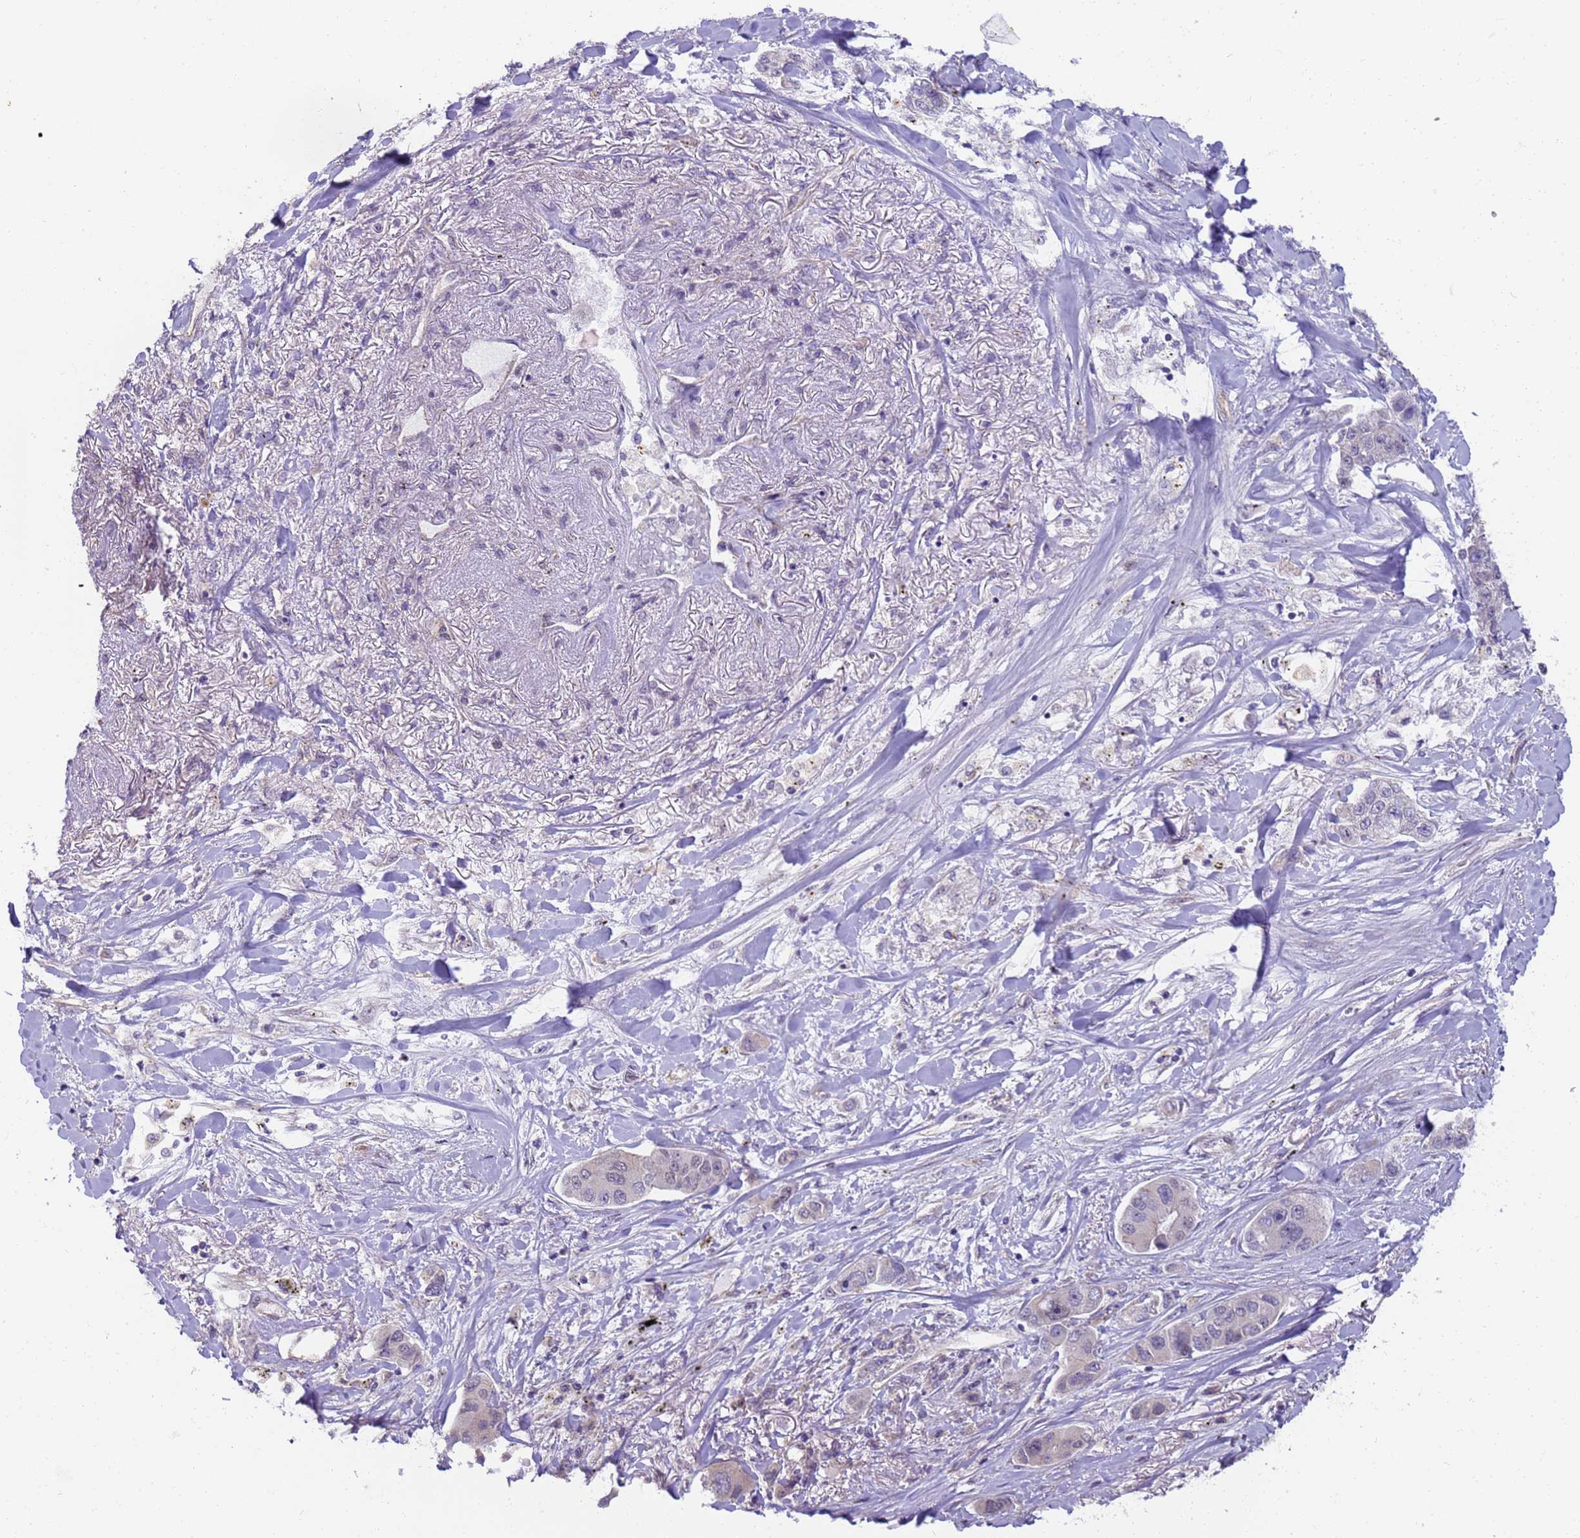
{"staining": {"intensity": "negative", "quantity": "none", "location": "none"}, "tissue": "lung cancer", "cell_type": "Tumor cells", "image_type": "cancer", "snomed": [{"axis": "morphology", "description": "Adenocarcinoma, NOS"}, {"axis": "topography", "description": "Lung"}], "caption": "DAB immunohistochemical staining of lung cancer shows no significant expression in tumor cells.", "gene": "RAPGEF3", "patient": {"sex": "male", "age": 49}}